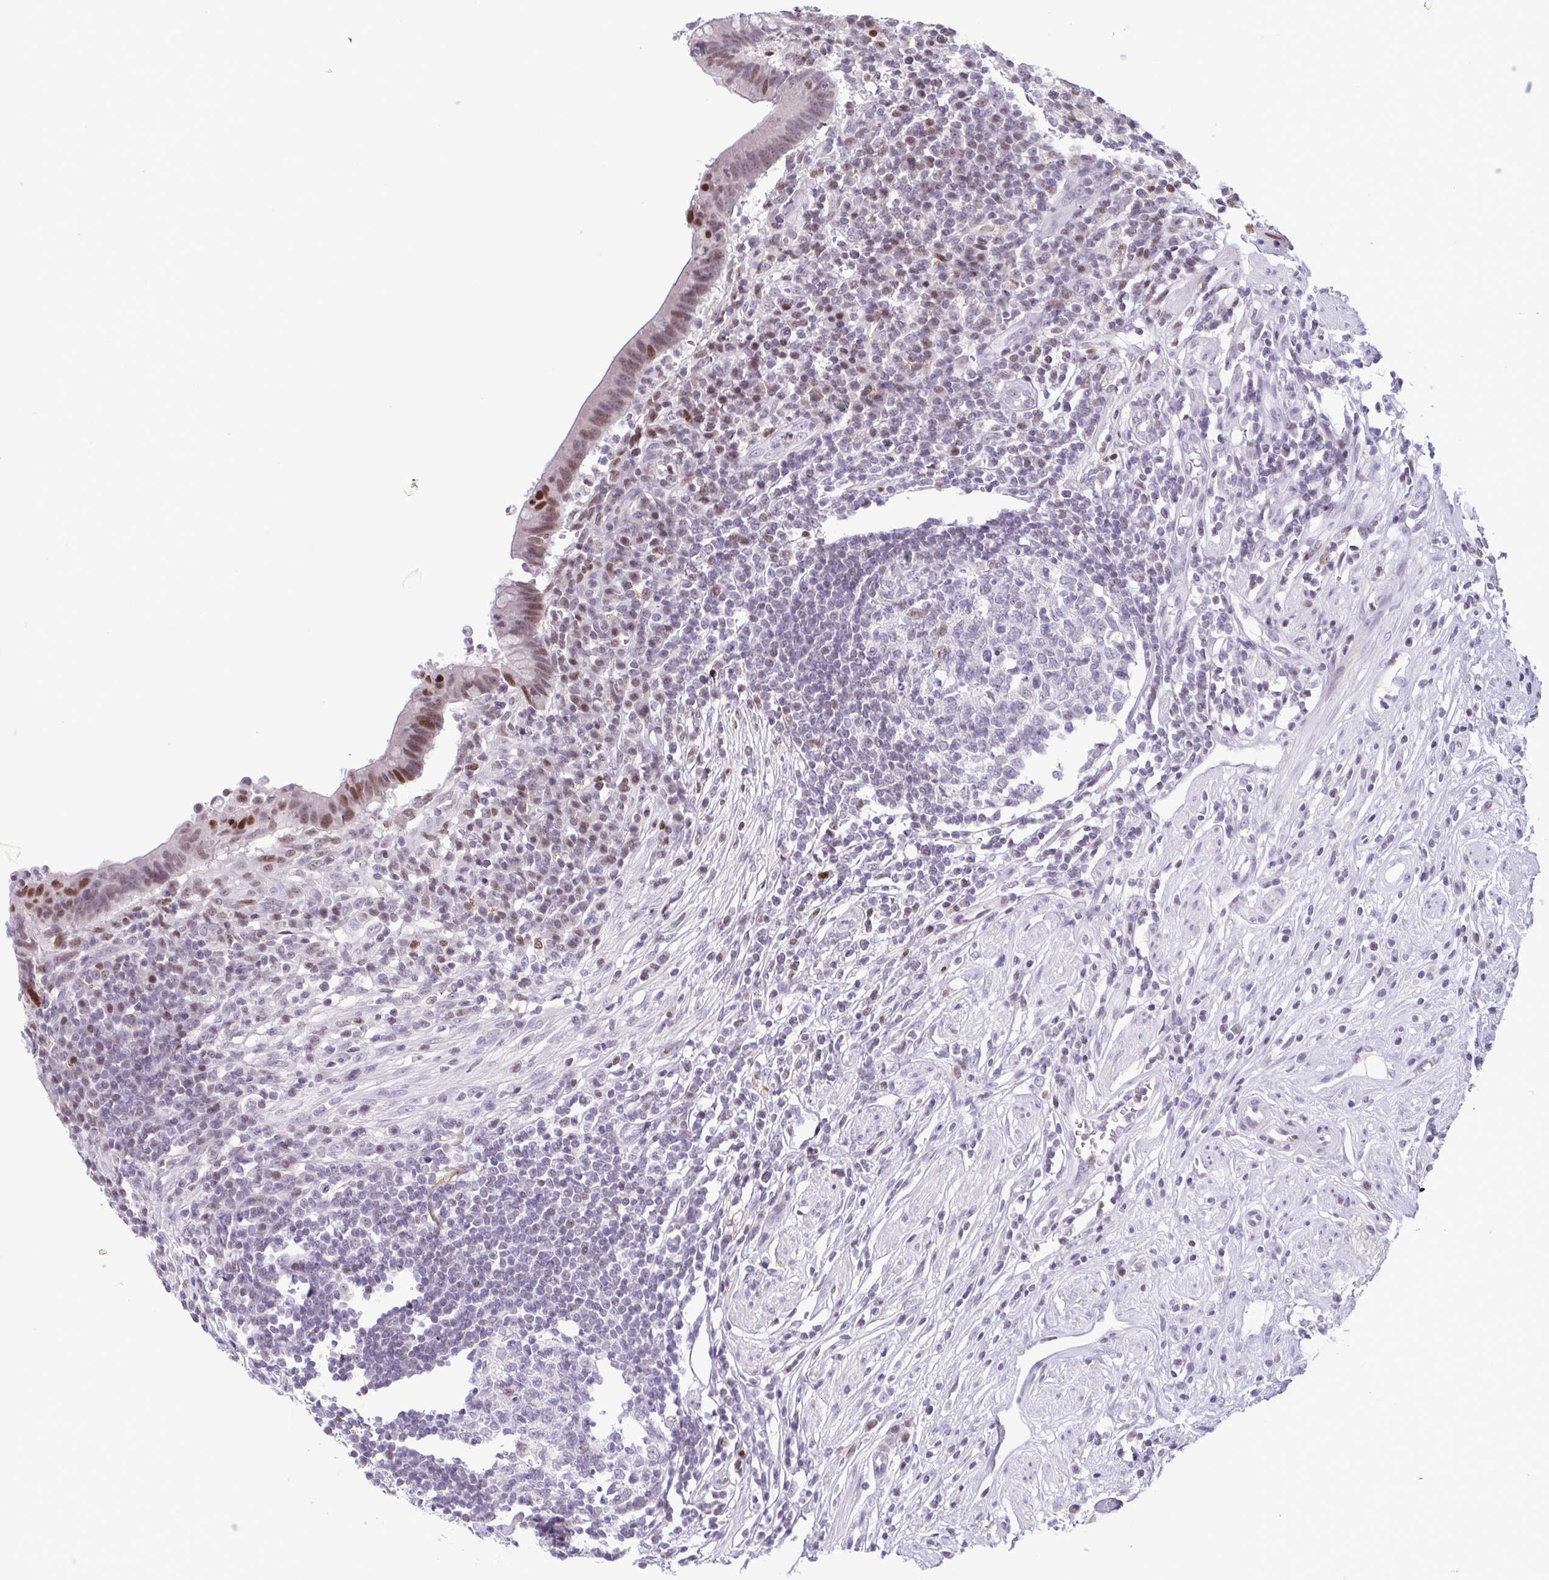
{"staining": {"intensity": "moderate", "quantity": "<25%", "location": "nuclear"}, "tissue": "appendix", "cell_type": "Glandular cells", "image_type": "normal", "snomed": [{"axis": "morphology", "description": "Normal tissue, NOS"}, {"axis": "topography", "description": "Appendix"}], "caption": "Unremarkable appendix was stained to show a protein in brown. There is low levels of moderate nuclear positivity in about <25% of glandular cells. Nuclei are stained in blue.", "gene": "IRF1", "patient": {"sex": "female", "age": 56}}